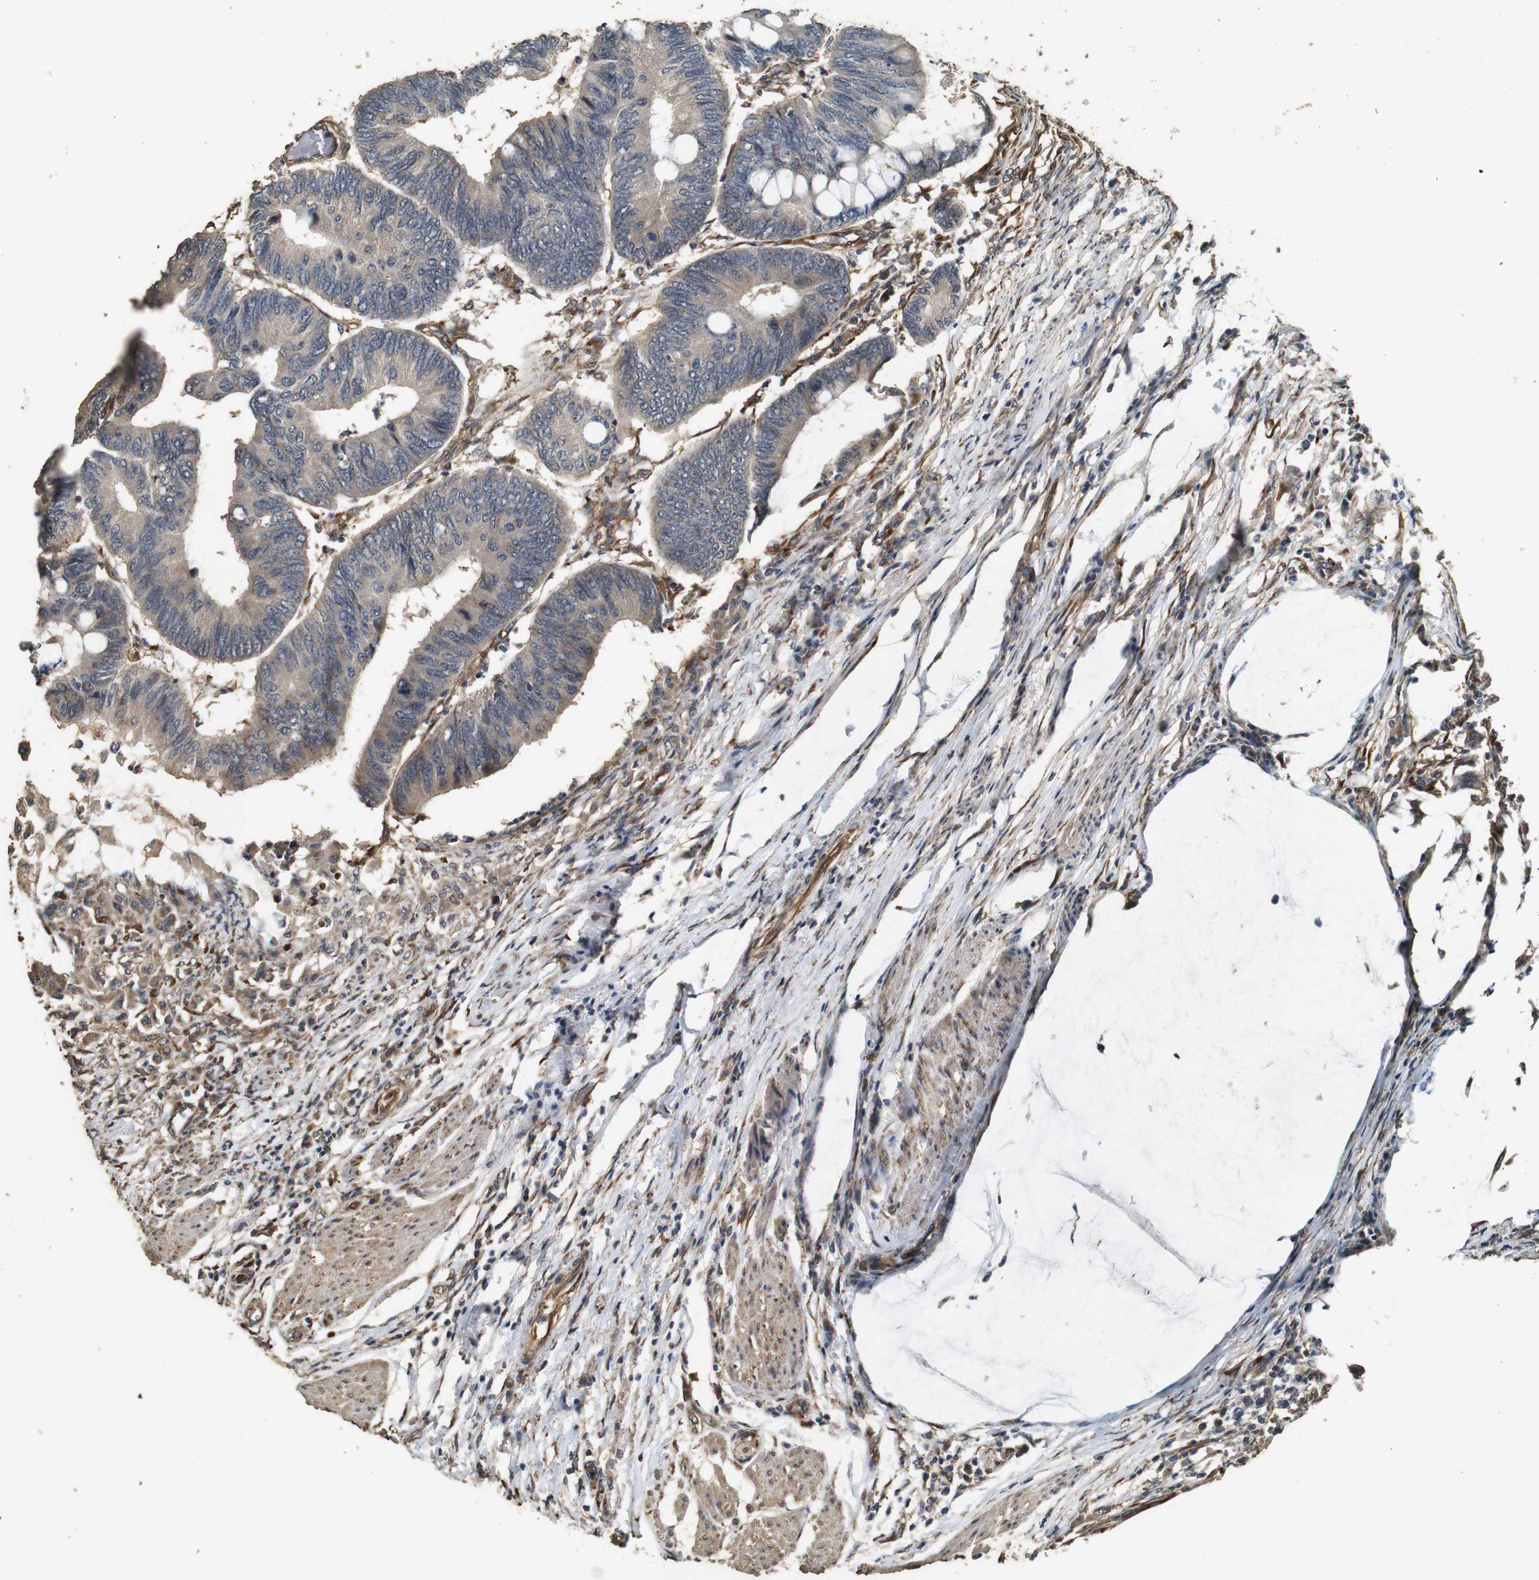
{"staining": {"intensity": "weak", "quantity": ">75%", "location": "cytoplasmic/membranous"}, "tissue": "colorectal cancer", "cell_type": "Tumor cells", "image_type": "cancer", "snomed": [{"axis": "morphology", "description": "Normal tissue, NOS"}, {"axis": "morphology", "description": "Adenocarcinoma, NOS"}, {"axis": "topography", "description": "Rectum"}, {"axis": "topography", "description": "Peripheral nerve tissue"}], "caption": "Immunohistochemistry histopathology image of neoplastic tissue: human colorectal adenocarcinoma stained using immunohistochemistry (IHC) demonstrates low levels of weak protein expression localized specifically in the cytoplasmic/membranous of tumor cells, appearing as a cytoplasmic/membranous brown color.", "gene": "CNPY4", "patient": {"sex": "male", "age": 92}}